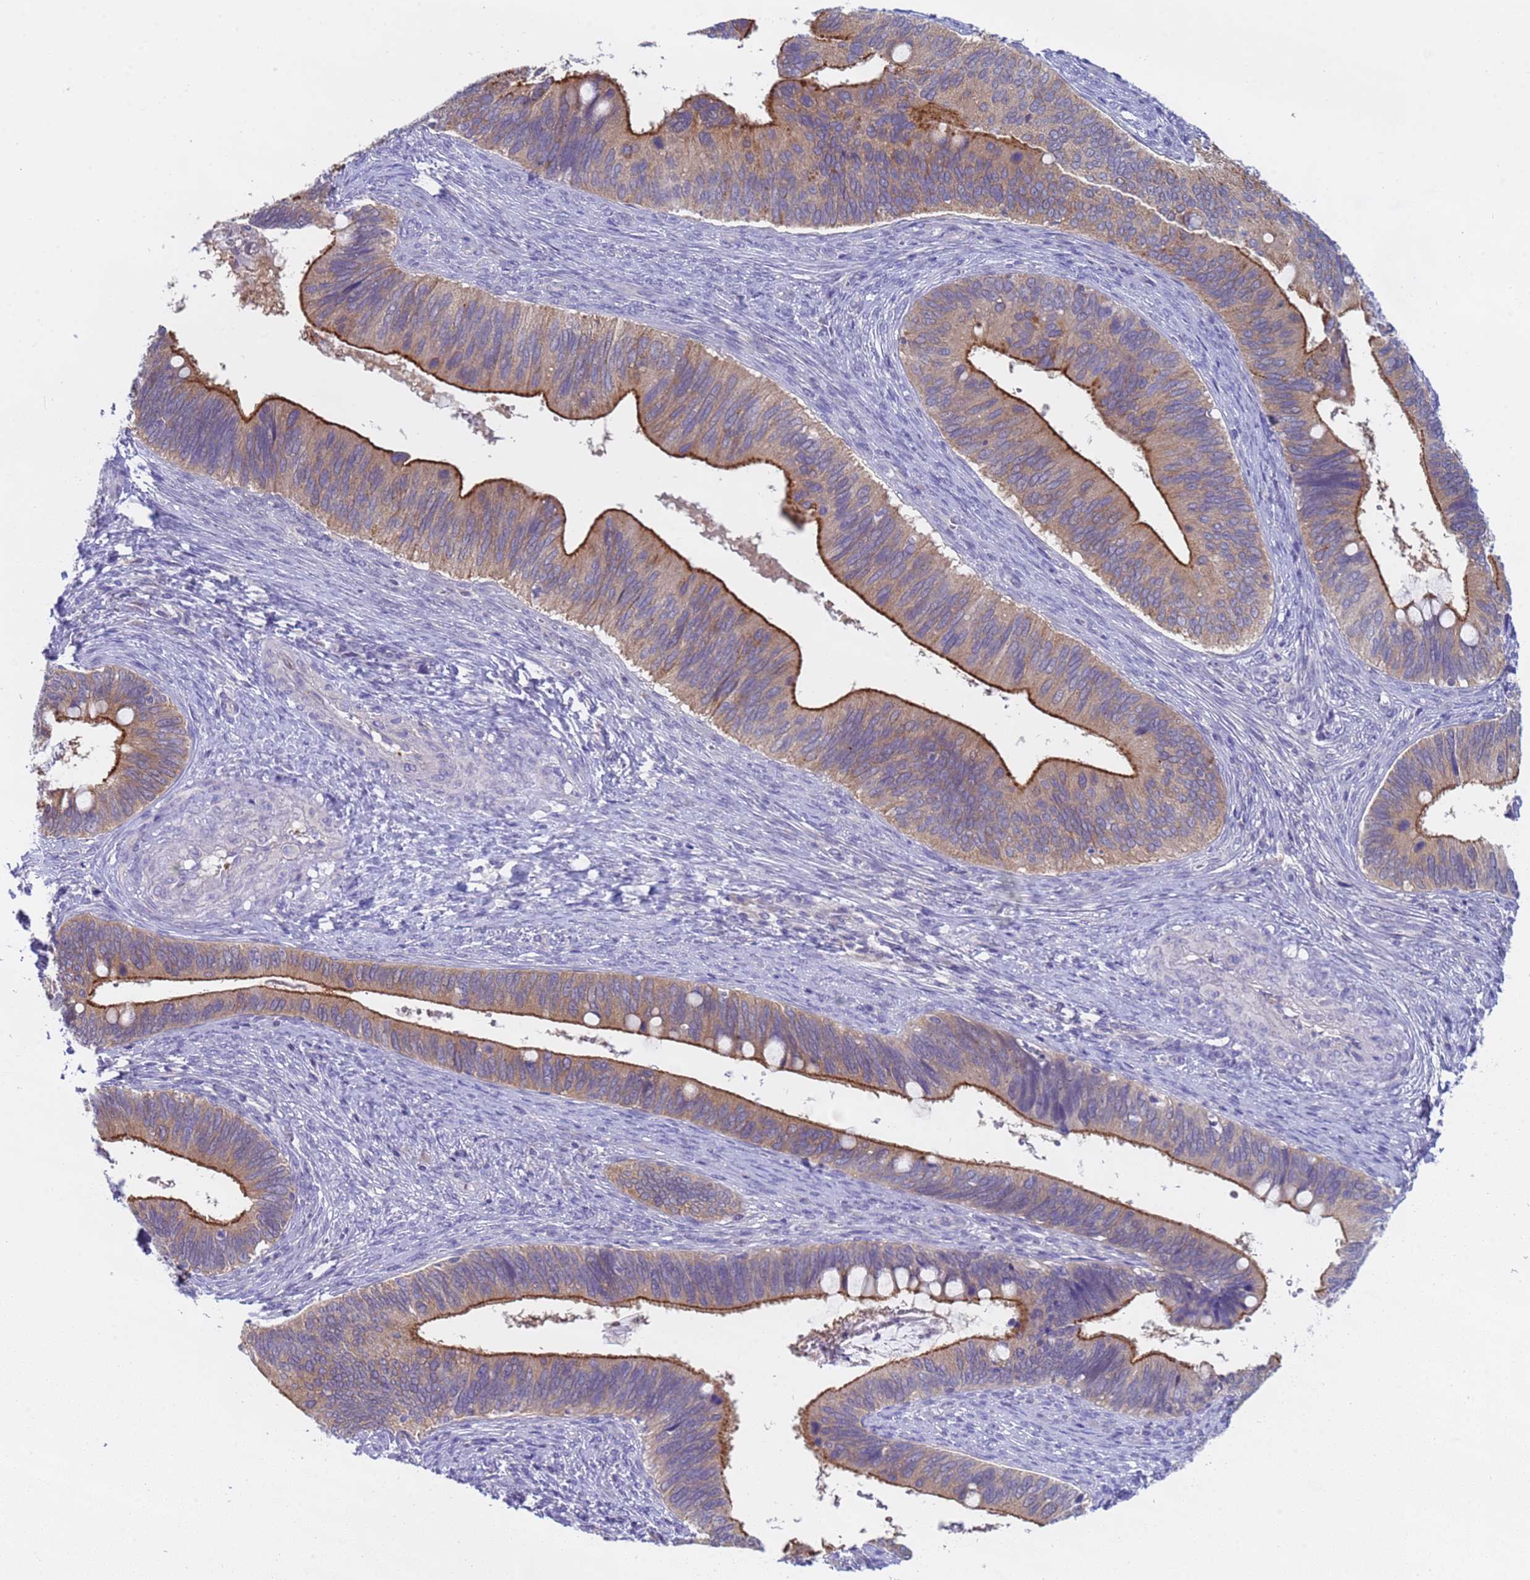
{"staining": {"intensity": "strong", "quantity": "25%-75%", "location": "cytoplasmic/membranous"}, "tissue": "cervical cancer", "cell_type": "Tumor cells", "image_type": "cancer", "snomed": [{"axis": "morphology", "description": "Adenocarcinoma, NOS"}, {"axis": "topography", "description": "Cervix"}], "caption": "This photomicrograph exhibits immunohistochemistry staining of adenocarcinoma (cervical), with high strong cytoplasmic/membranous expression in about 25%-75% of tumor cells.", "gene": "CAPN7", "patient": {"sex": "female", "age": 42}}